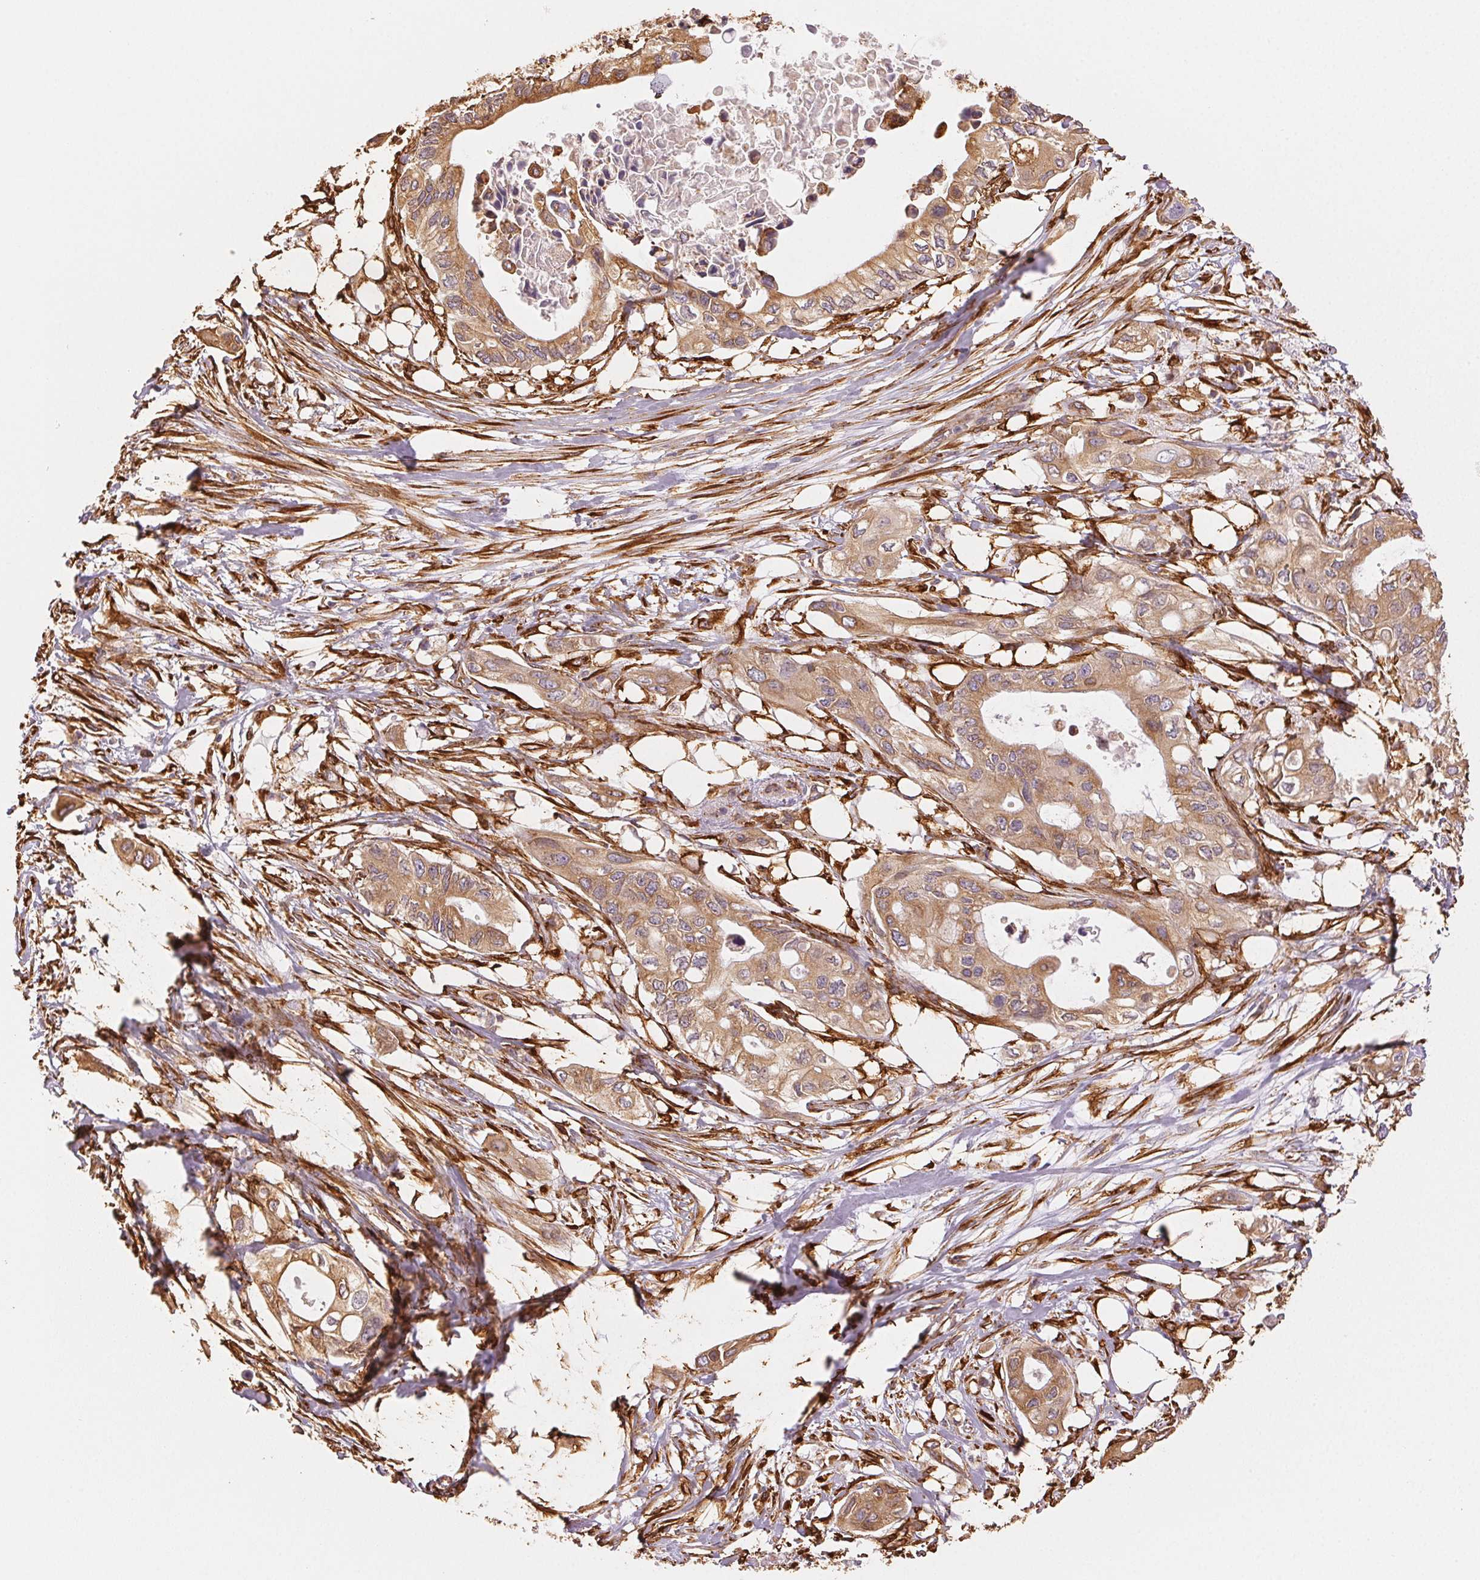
{"staining": {"intensity": "moderate", "quantity": ">75%", "location": "cytoplasmic/membranous"}, "tissue": "pancreatic cancer", "cell_type": "Tumor cells", "image_type": "cancer", "snomed": [{"axis": "morphology", "description": "Adenocarcinoma, NOS"}, {"axis": "topography", "description": "Pancreas"}], "caption": "This is an image of immunohistochemistry (IHC) staining of pancreatic cancer, which shows moderate positivity in the cytoplasmic/membranous of tumor cells.", "gene": "RCN3", "patient": {"sex": "female", "age": 63}}